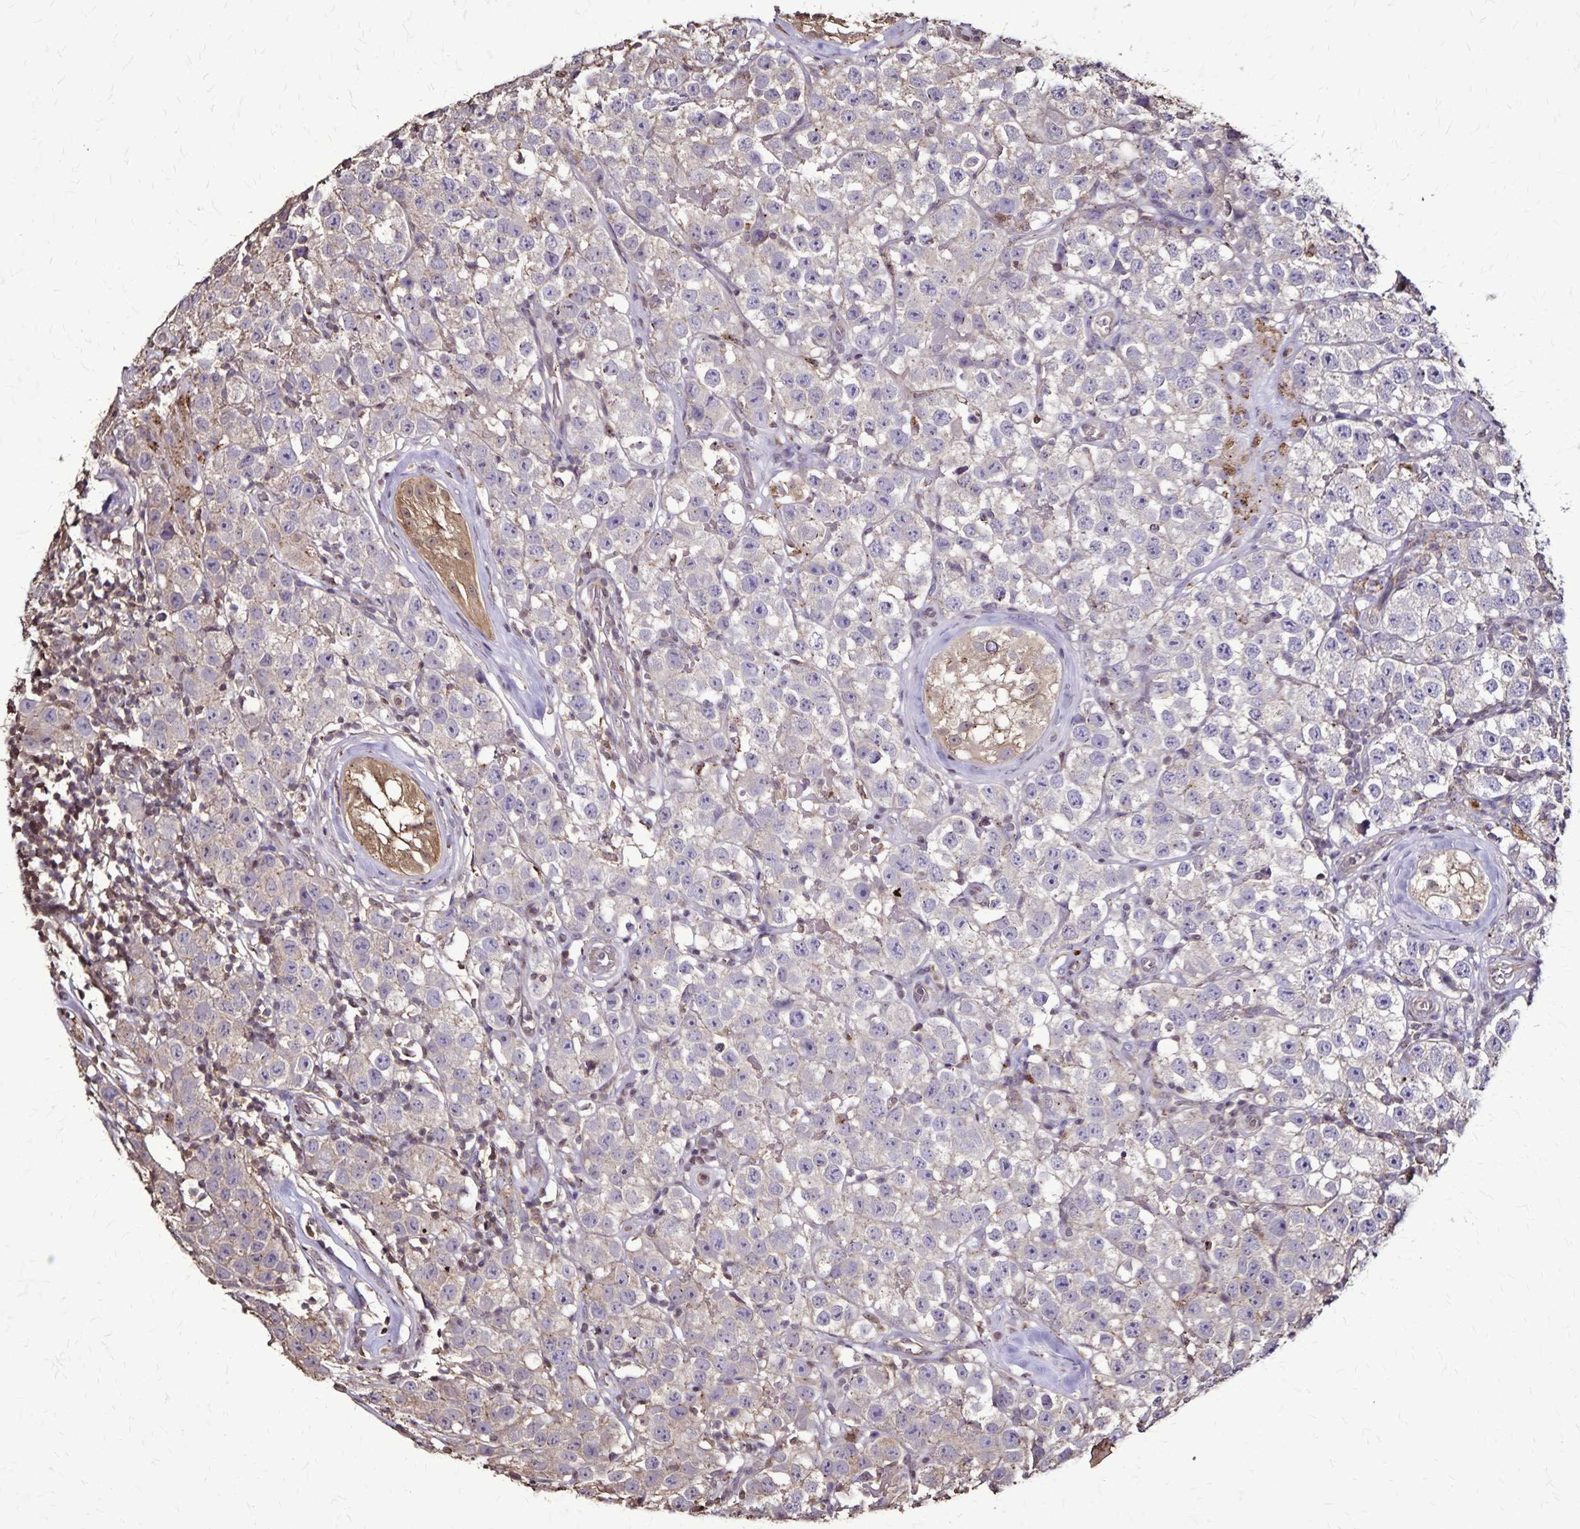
{"staining": {"intensity": "negative", "quantity": "none", "location": "none"}, "tissue": "testis cancer", "cell_type": "Tumor cells", "image_type": "cancer", "snomed": [{"axis": "morphology", "description": "Seminoma, NOS"}, {"axis": "topography", "description": "Testis"}], "caption": "IHC of human testis seminoma exhibits no expression in tumor cells. (DAB immunohistochemistry, high magnification).", "gene": "CHMP1B", "patient": {"sex": "male", "age": 34}}